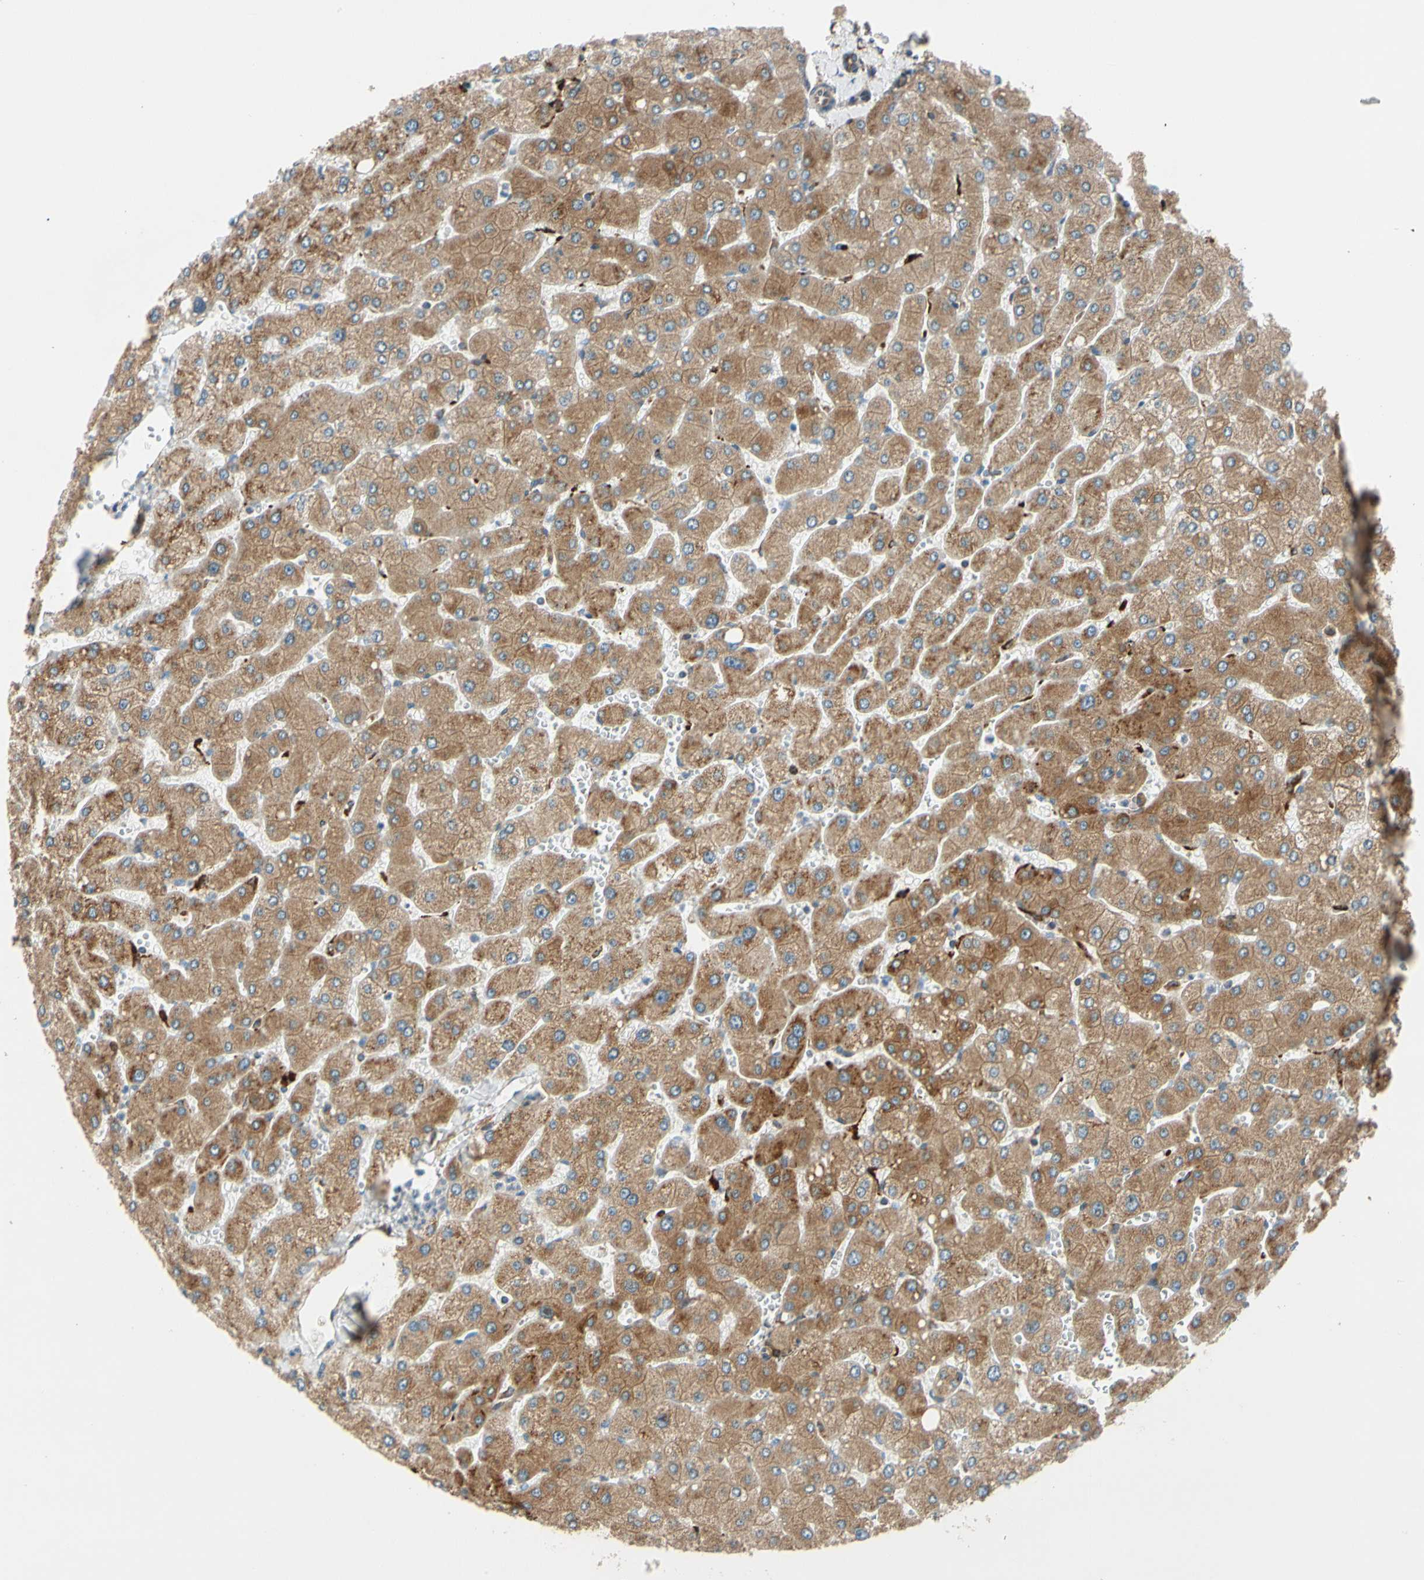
{"staining": {"intensity": "moderate", "quantity": ">75%", "location": "cytoplasmic/membranous"}, "tissue": "liver", "cell_type": "Cholangiocytes", "image_type": "normal", "snomed": [{"axis": "morphology", "description": "Normal tissue, NOS"}, {"axis": "topography", "description": "Liver"}], "caption": "Protein expression analysis of normal liver demonstrates moderate cytoplasmic/membranous staining in approximately >75% of cholangiocytes.", "gene": "CLCC1", "patient": {"sex": "male", "age": 55}}